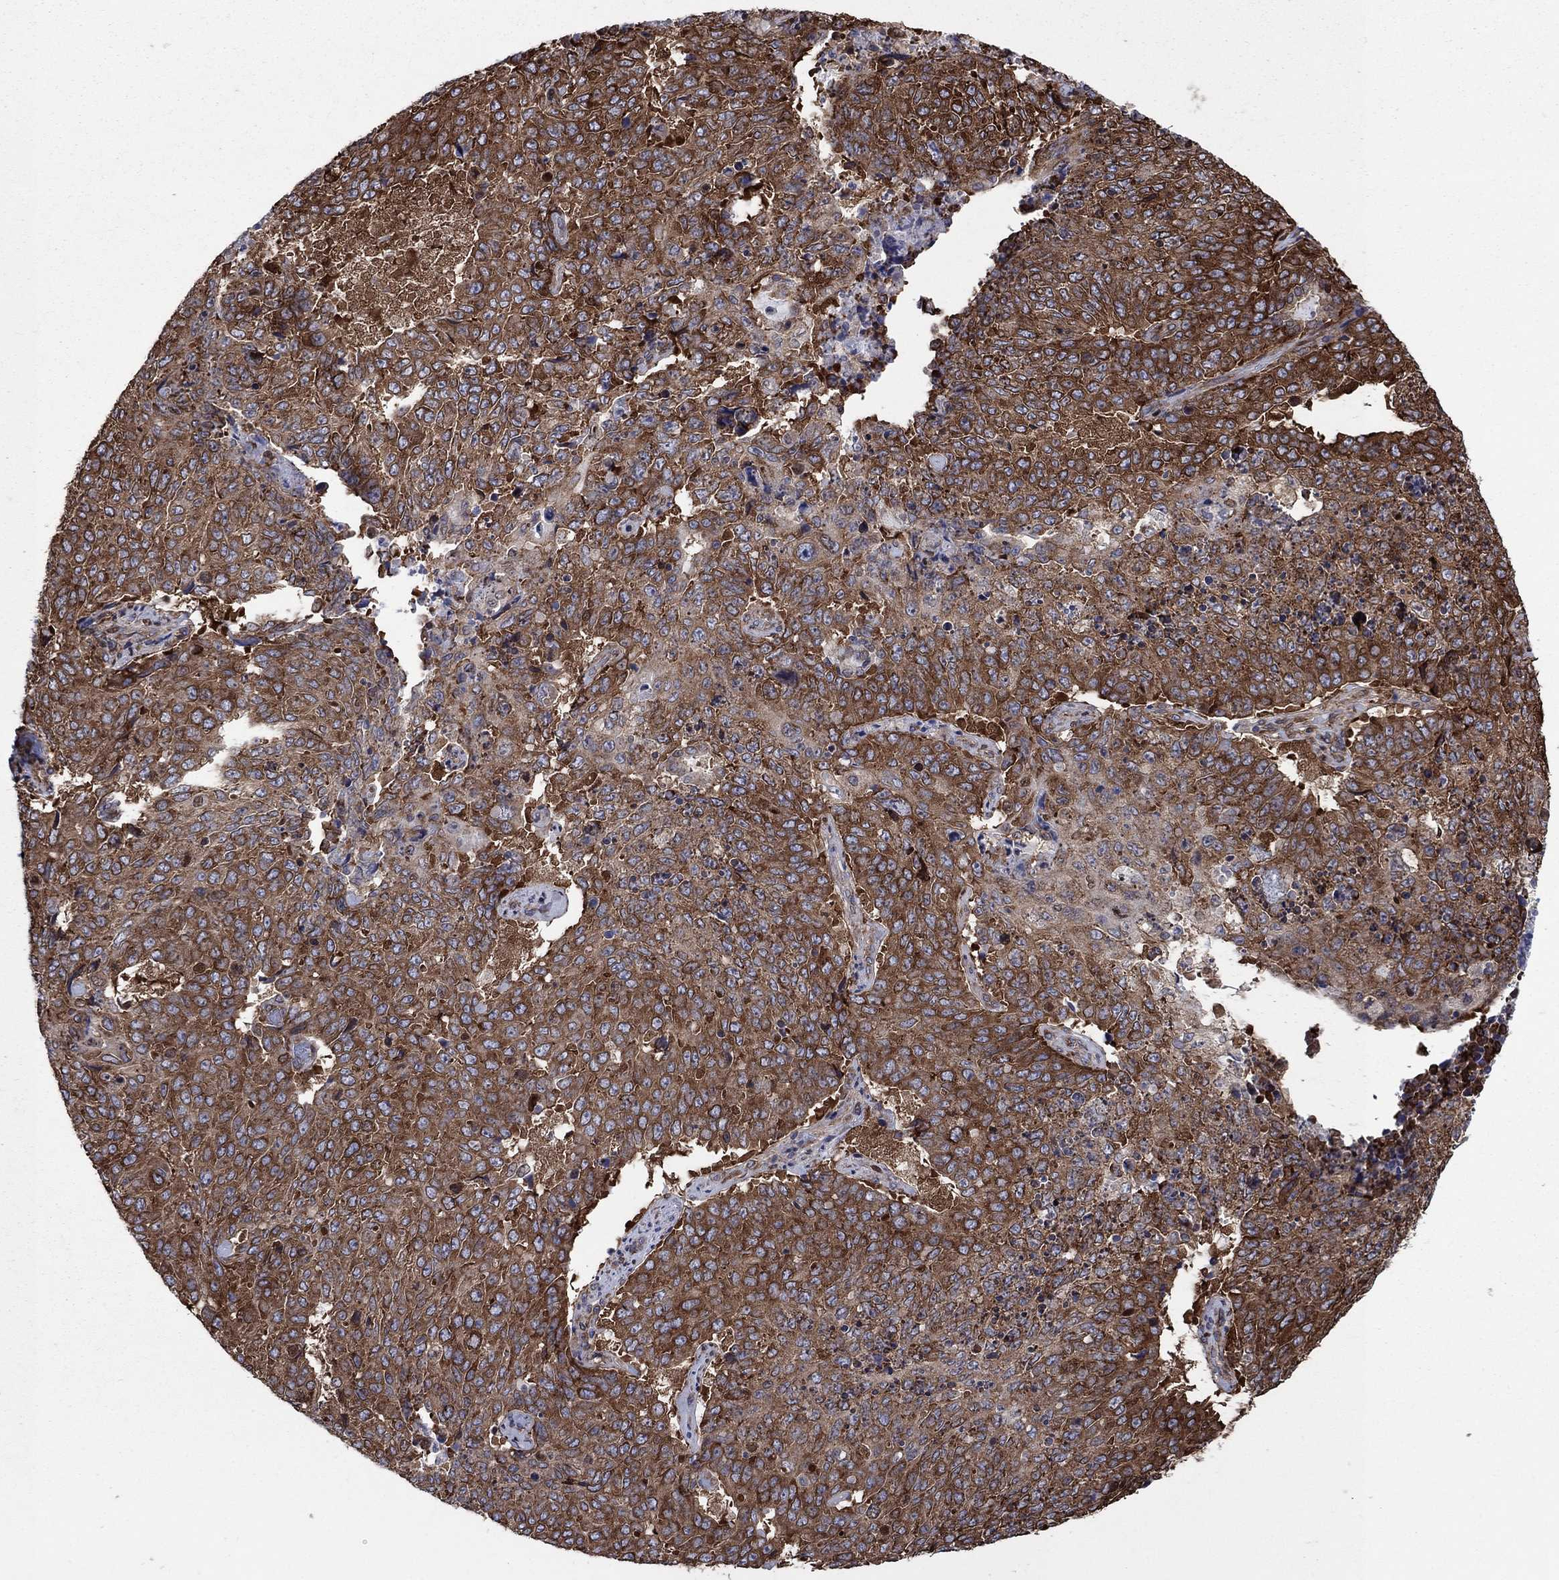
{"staining": {"intensity": "strong", "quantity": ">75%", "location": "cytoplasmic/membranous"}, "tissue": "lung cancer", "cell_type": "Tumor cells", "image_type": "cancer", "snomed": [{"axis": "morphology", "description": "Normal tissue, NOS"}, {"axis": "morphology", "description": "Squamous cell carcinoma, NOS"}, {"axis": "topography", "description": "Bronchus"}, {"axis": "topography", "description": "Lung"}], "caption": "A high amount of strong cytoplasmic/membranous expression is identified in about >75% of tumor cells in lung squamous cell carcinoma tissue.", "gene": "YBX1", "patient": {"sex": "male", "age": 64}}